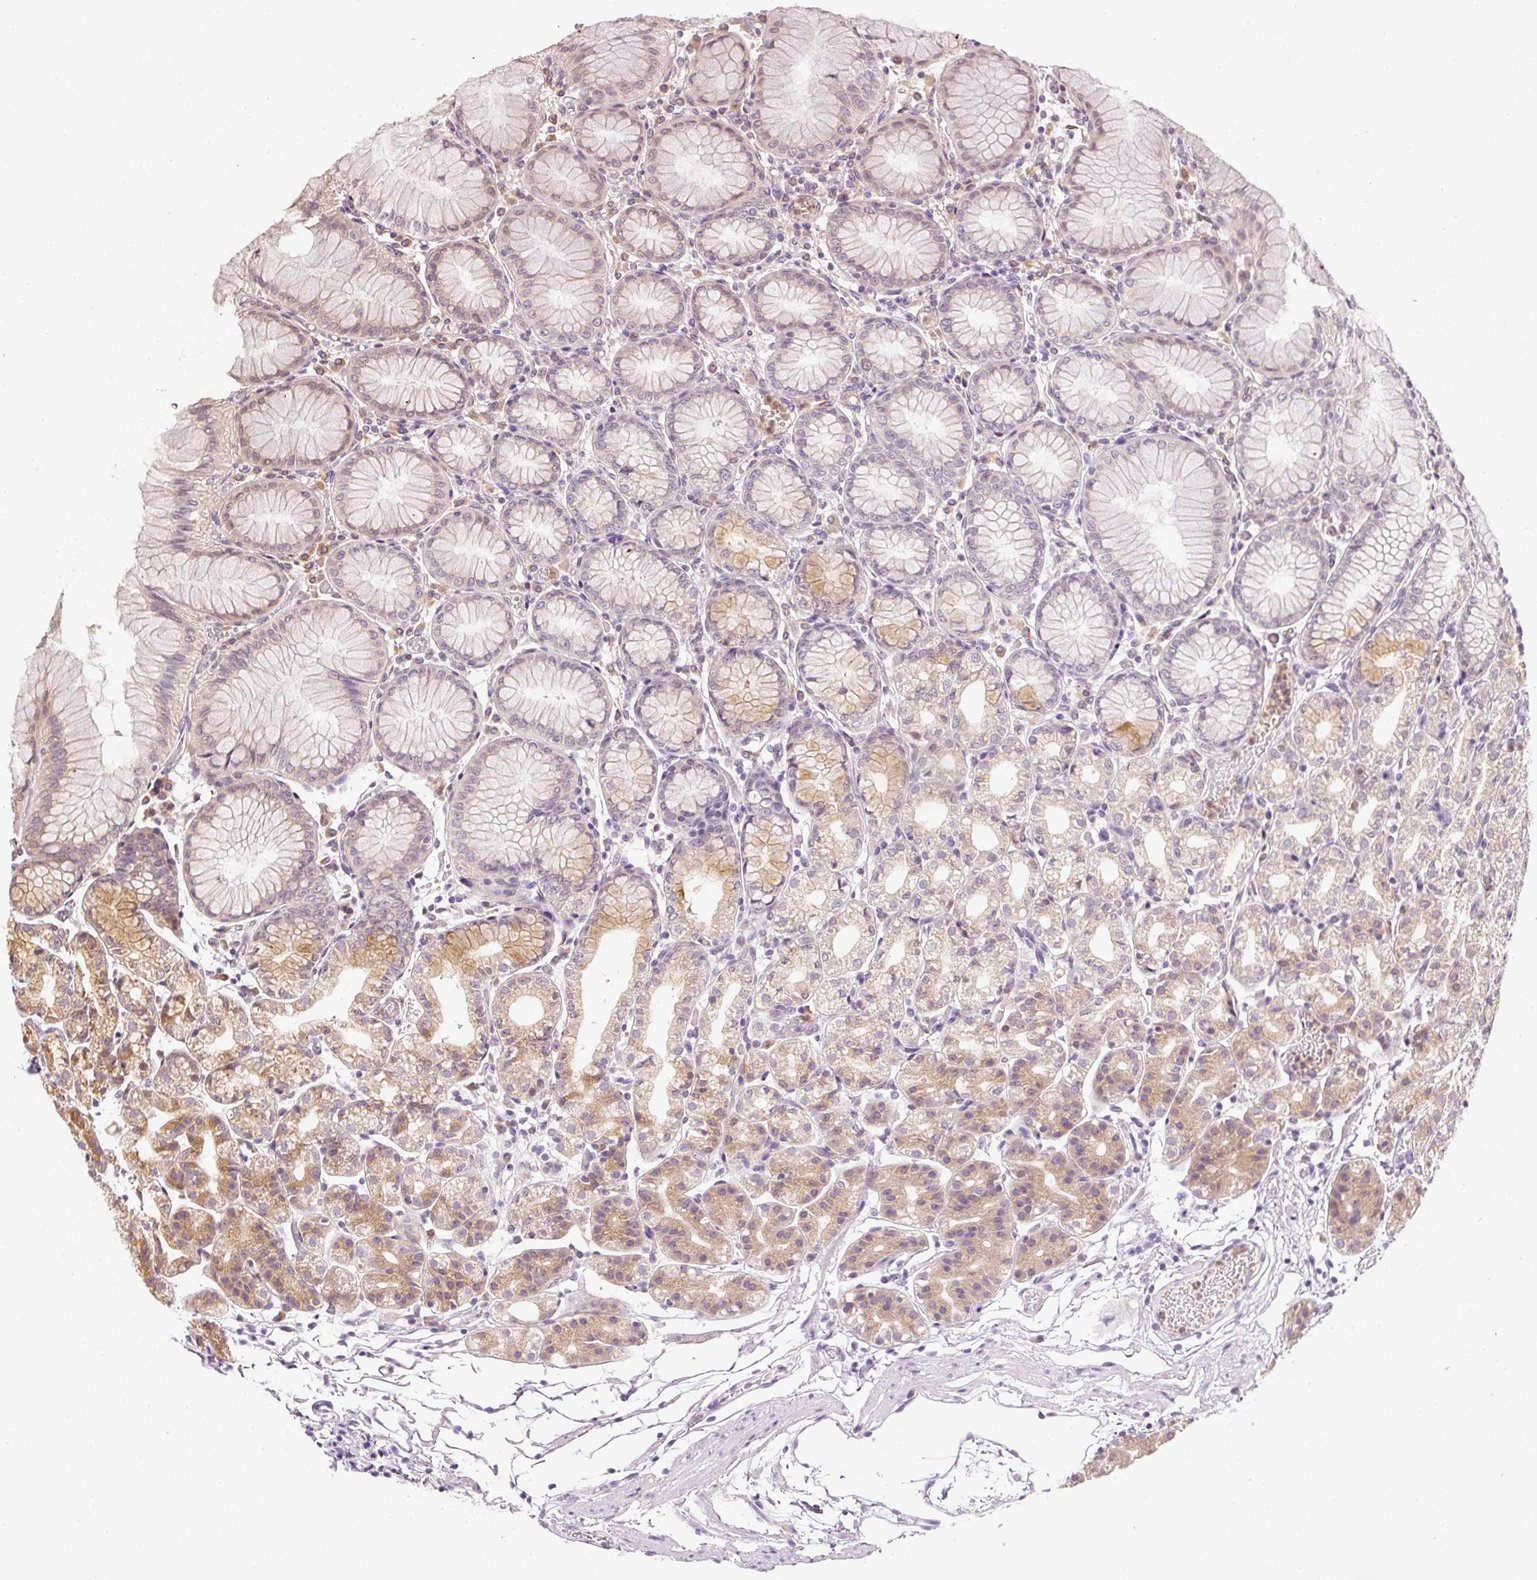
{"staining": {"intensity": "moderate", "quantity": "25%-75%", "location": "cytoplasmic/membranous"}, "tissue": "stomach", "cell_type": "Glandular cells", "image_type": "normal", "snomed": [{"axis": "morphology", "description": "Normal tissue, NOS"}, {"axis": "topography", "description": "Stomach"}], "caption": "Brown immunohistochemical staining in normal human stomach exhibits moderate cytoplasmic/membranous staining in approximately 25%-75% of glandular cells.", "gene": "CTTNBP2", "patient": {"sex": "female", "age": 57}}